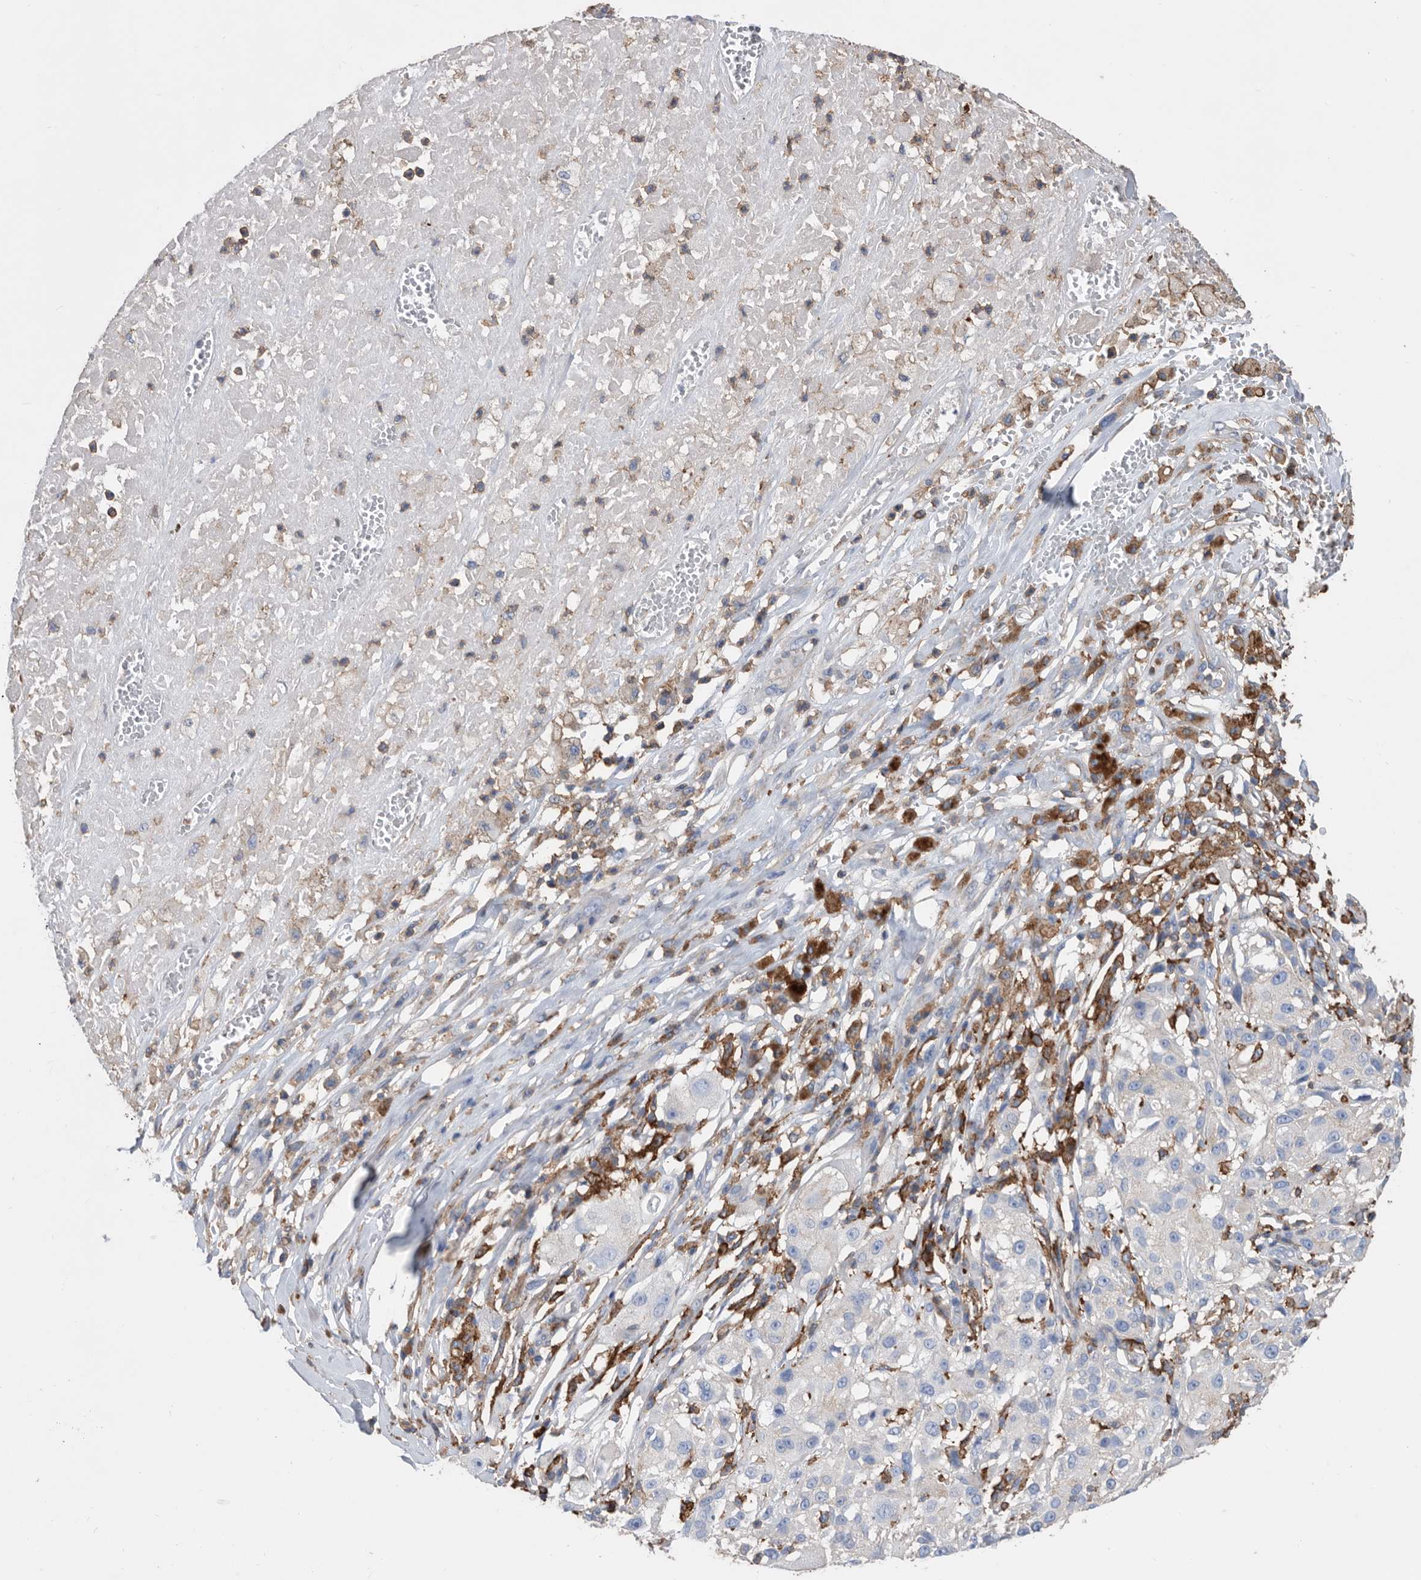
{"staining": {"intensity": "negative", "quantity": "none", "location": "none"}, "tissue": "melanoma", "cell_type": "Tumor cells", "image_type": "cancer", "snomed": [{"axis": "morphology", "description": "Necrosis, NOS"}, {"axis": "morphology", "description": "Malignant melanoma, NOS"}, {"axis": "topography", "description": "Skin"}], "caption": "Immunohistochemistry (IHC) image of malignant melanoma stained for a protein (brown), which shows no staining in tumor cells.", "gene": "MS4A4A", "patient": {"sex": "female", "age": 87}}